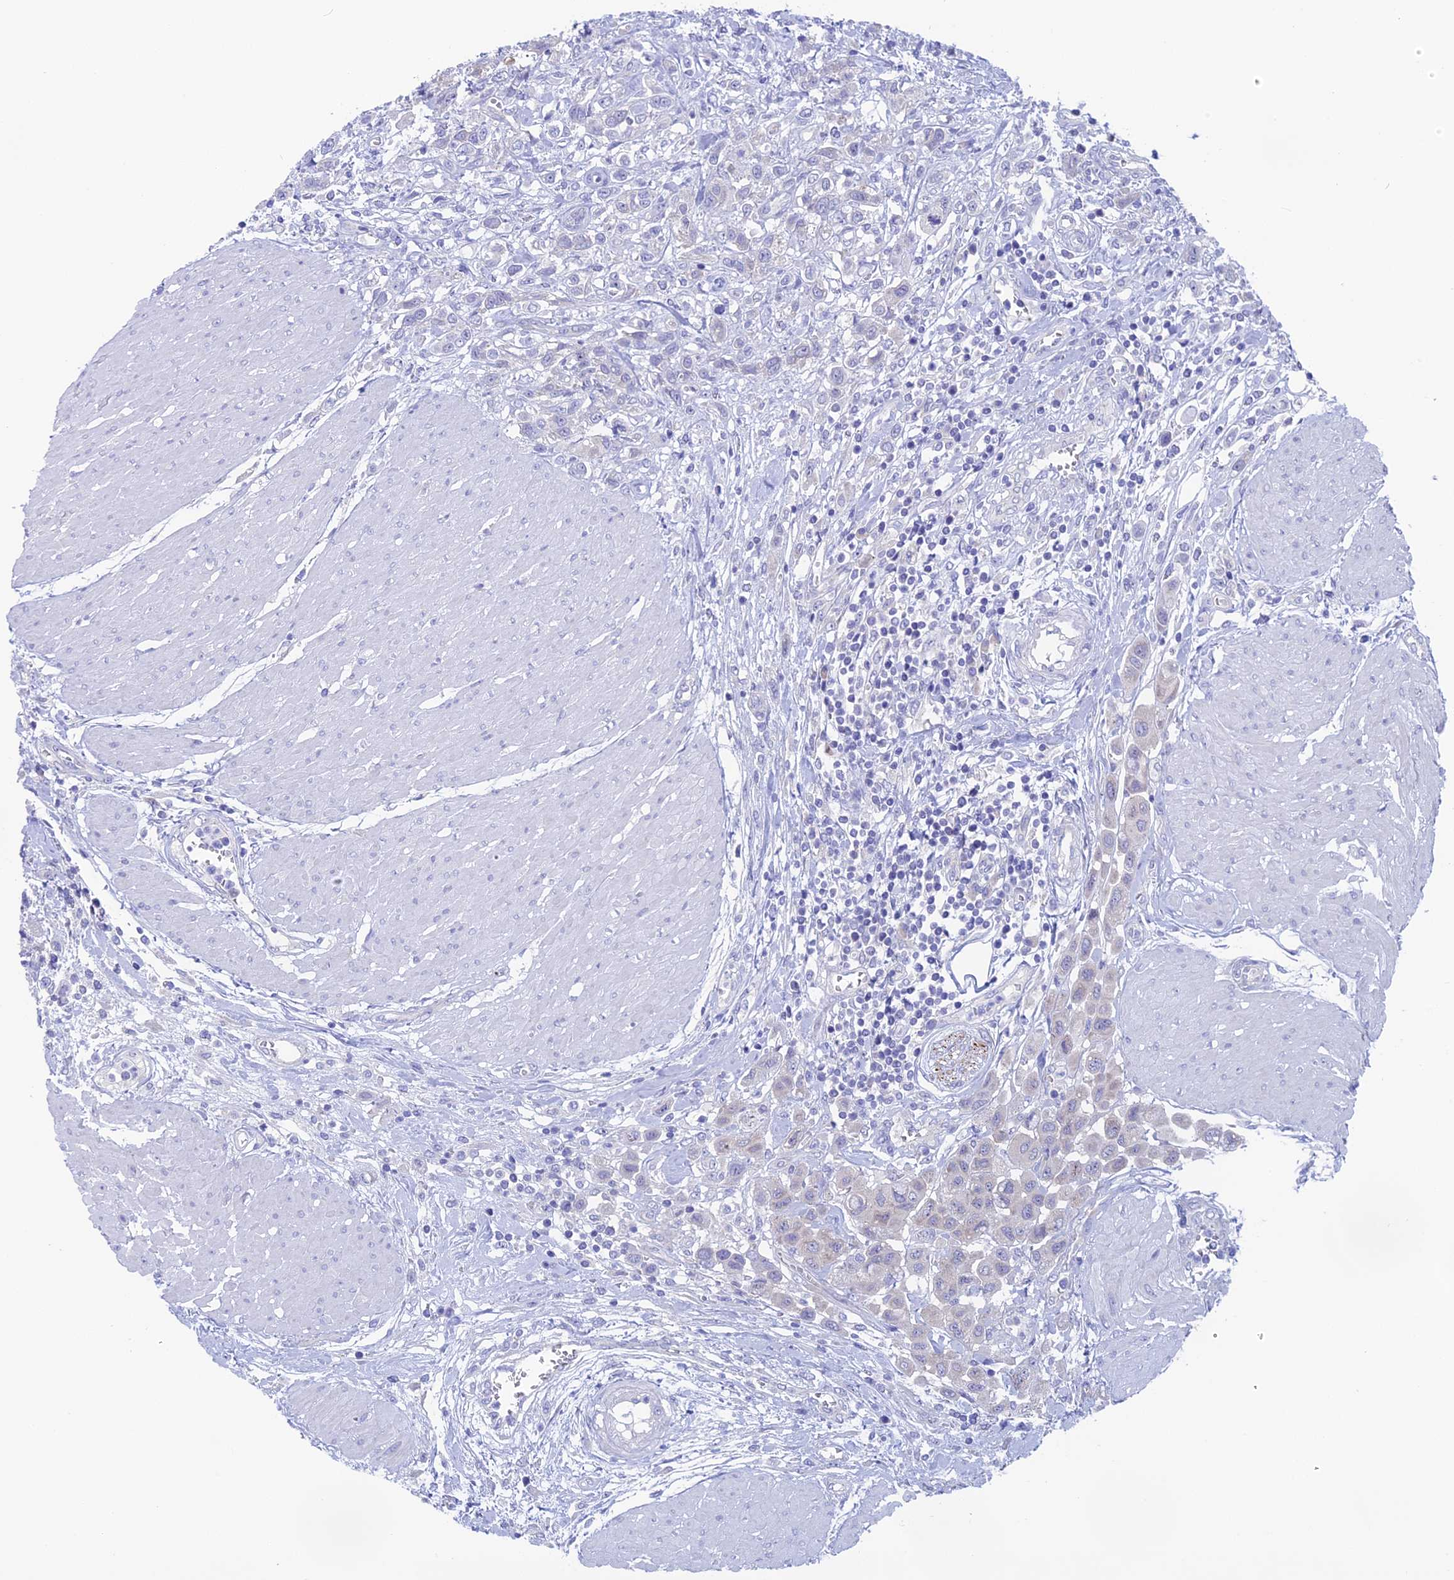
{"staining": {"intensity": "negative", "quantity": "none", "location": "none"}, "tissue": "urothelial cancer", "cell_type": "Tumor cells", "image_type": "cancer", "snomed": [{"axis": "morphology", "description": "Urothelial carcinoma, High grade"}, {"axis": "topography", "description": "Urinary bladder"}], "caption": "Photomicrograph shows no protein positivity in tumor cells of urothelial carcinoma (high-grade) tissue.", "gene": "TENT4B", "patient": {"sex": "male", "age": 50}}